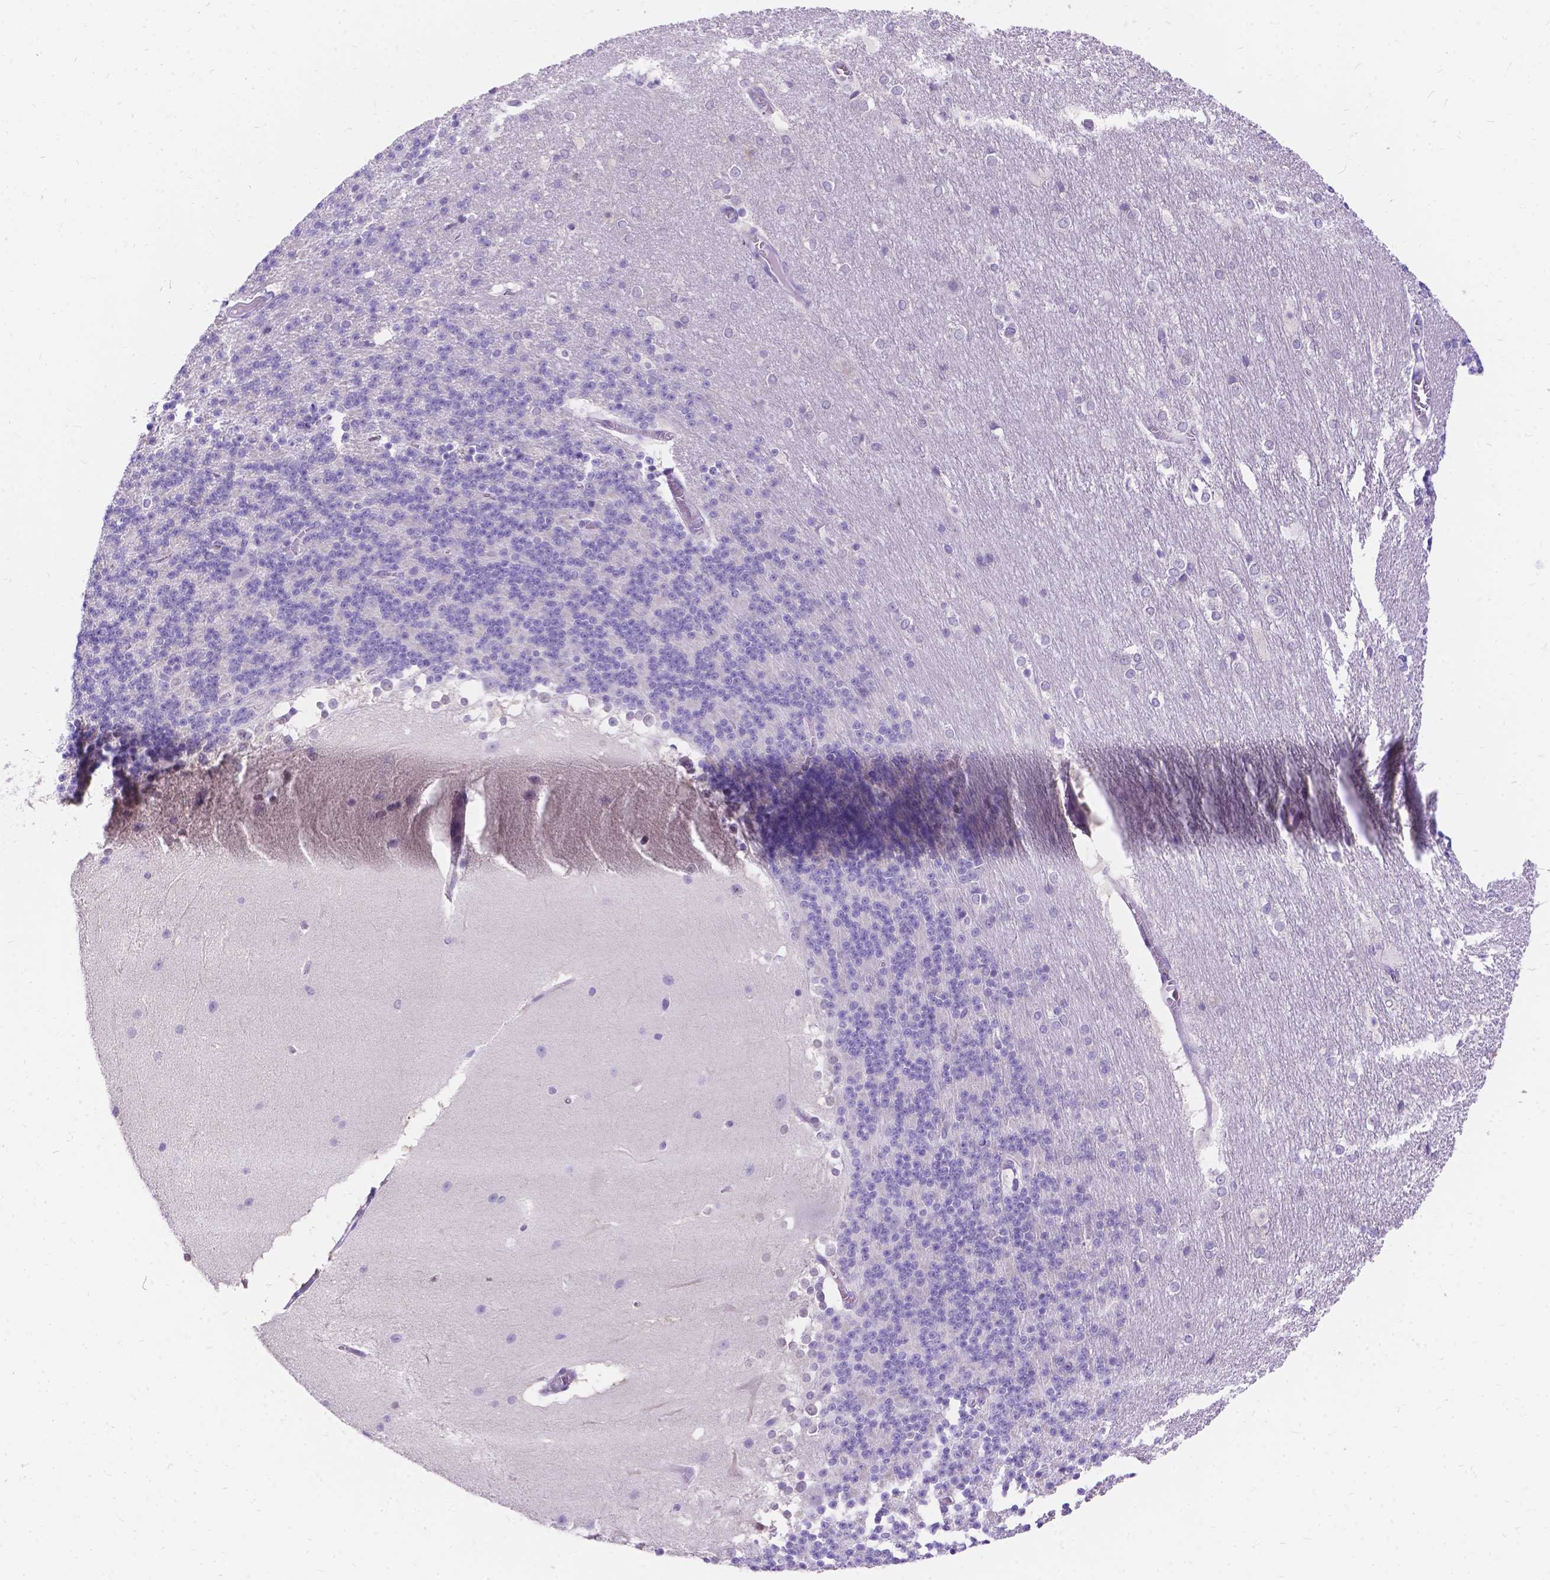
{"staining": {"intensity": "negative", "quantity": "none", "location": "none"}, "tissue": "cerebellum", "cell_type": "Cells in granular layer", "image_type": "normal", "snomed": [{"axis": "morphology", "description": "Normal tissue, NOS"}, {"axis": "topography", "description": "Cerebellum"}], "caption": "DAB immunohistochemical staining of normal cerebellum displays no significant positivity in cells in granular layer. (Stains: DAB IHC with hematoxylin counter stain, Microscopy: brightfield microscopy at high magnification).", "gene": "PALS1", "patient": {"sex": "female", "age": 19}}